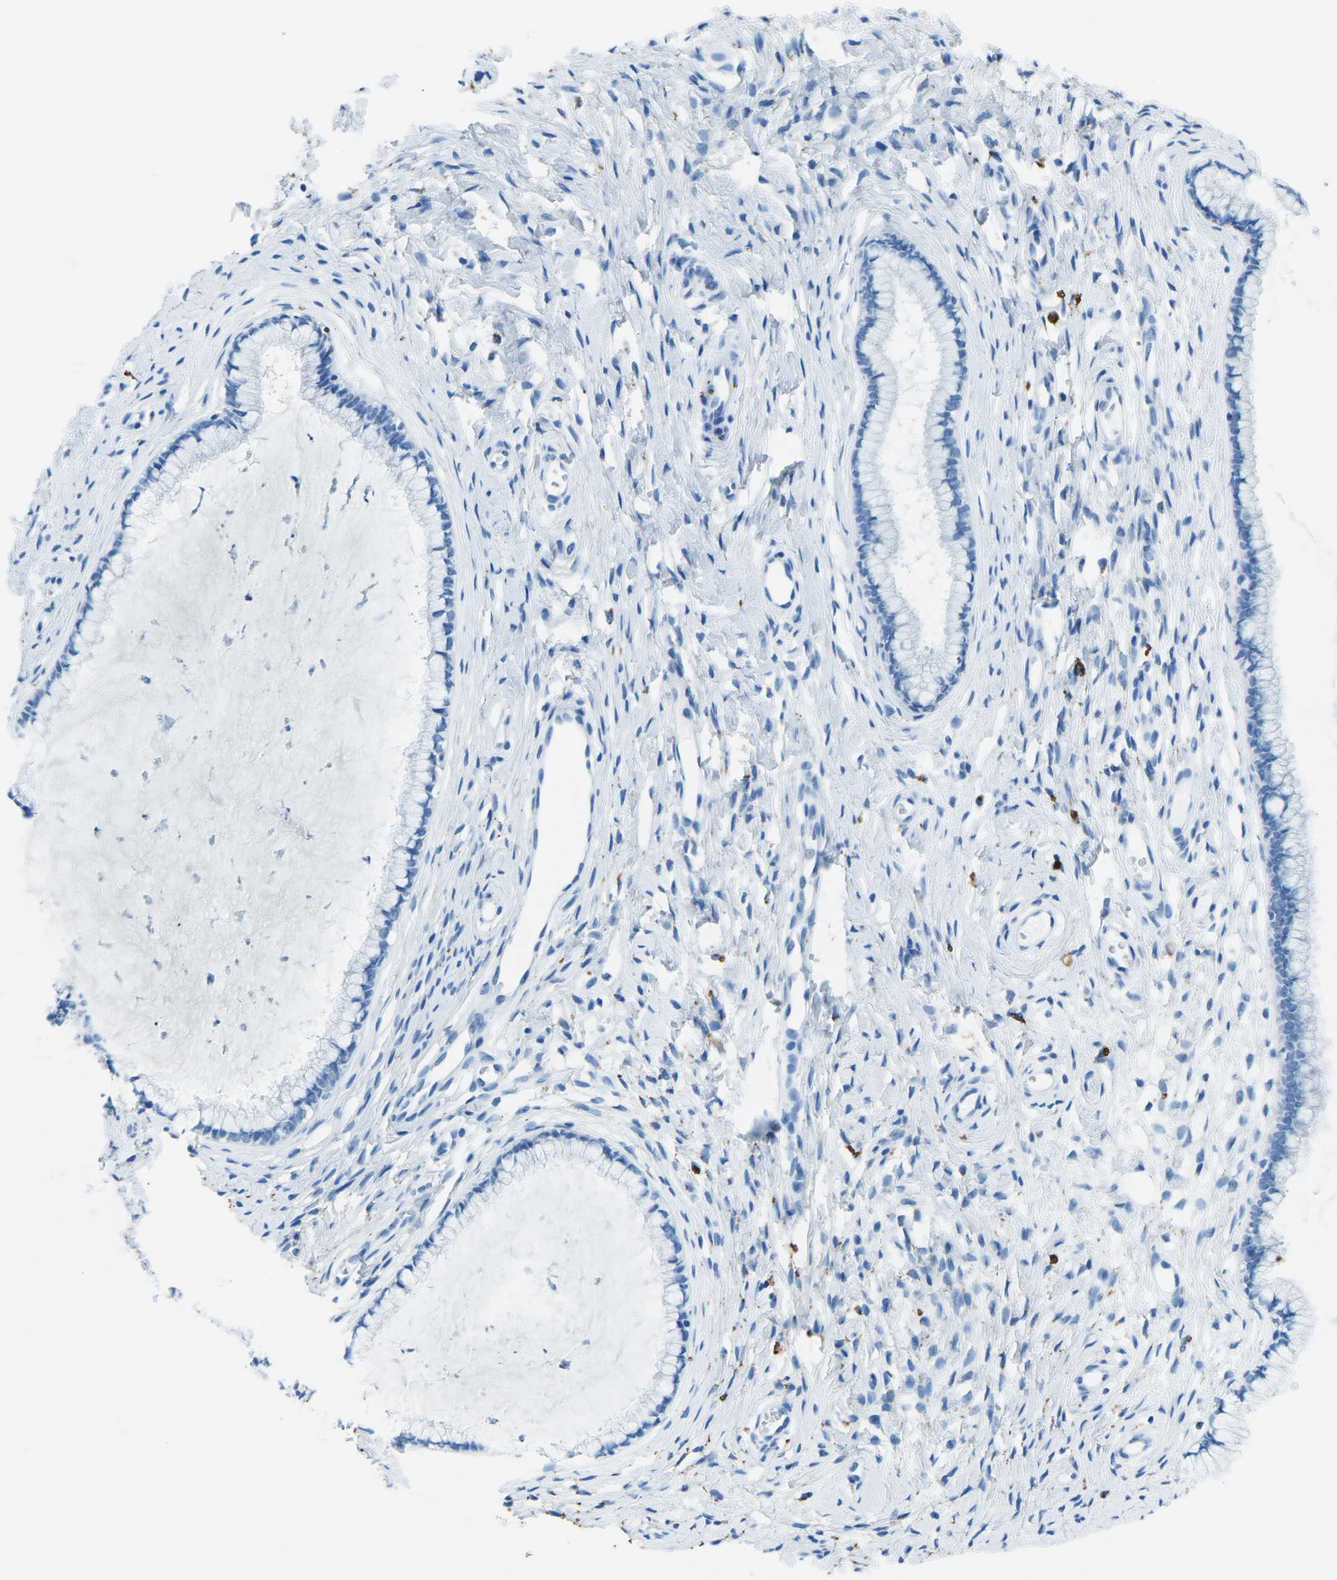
{"staining": {"intensity": "negative", "quantity": "none", "location": "none"}, "tissue": "cervix", "cell_type": "Glandular cells", "image_type": "normal", "snomed": [{"axis": "morphology", "description": "Normal tissue, NOS"}, {"axis": "topography", "description": "Cervix"}], "caption": "Immunohistochemistry of benign cervix exhibits no expression in glandular cells.", "gene": "MYH8", "patient": {"sex": "female", "age": 65}}